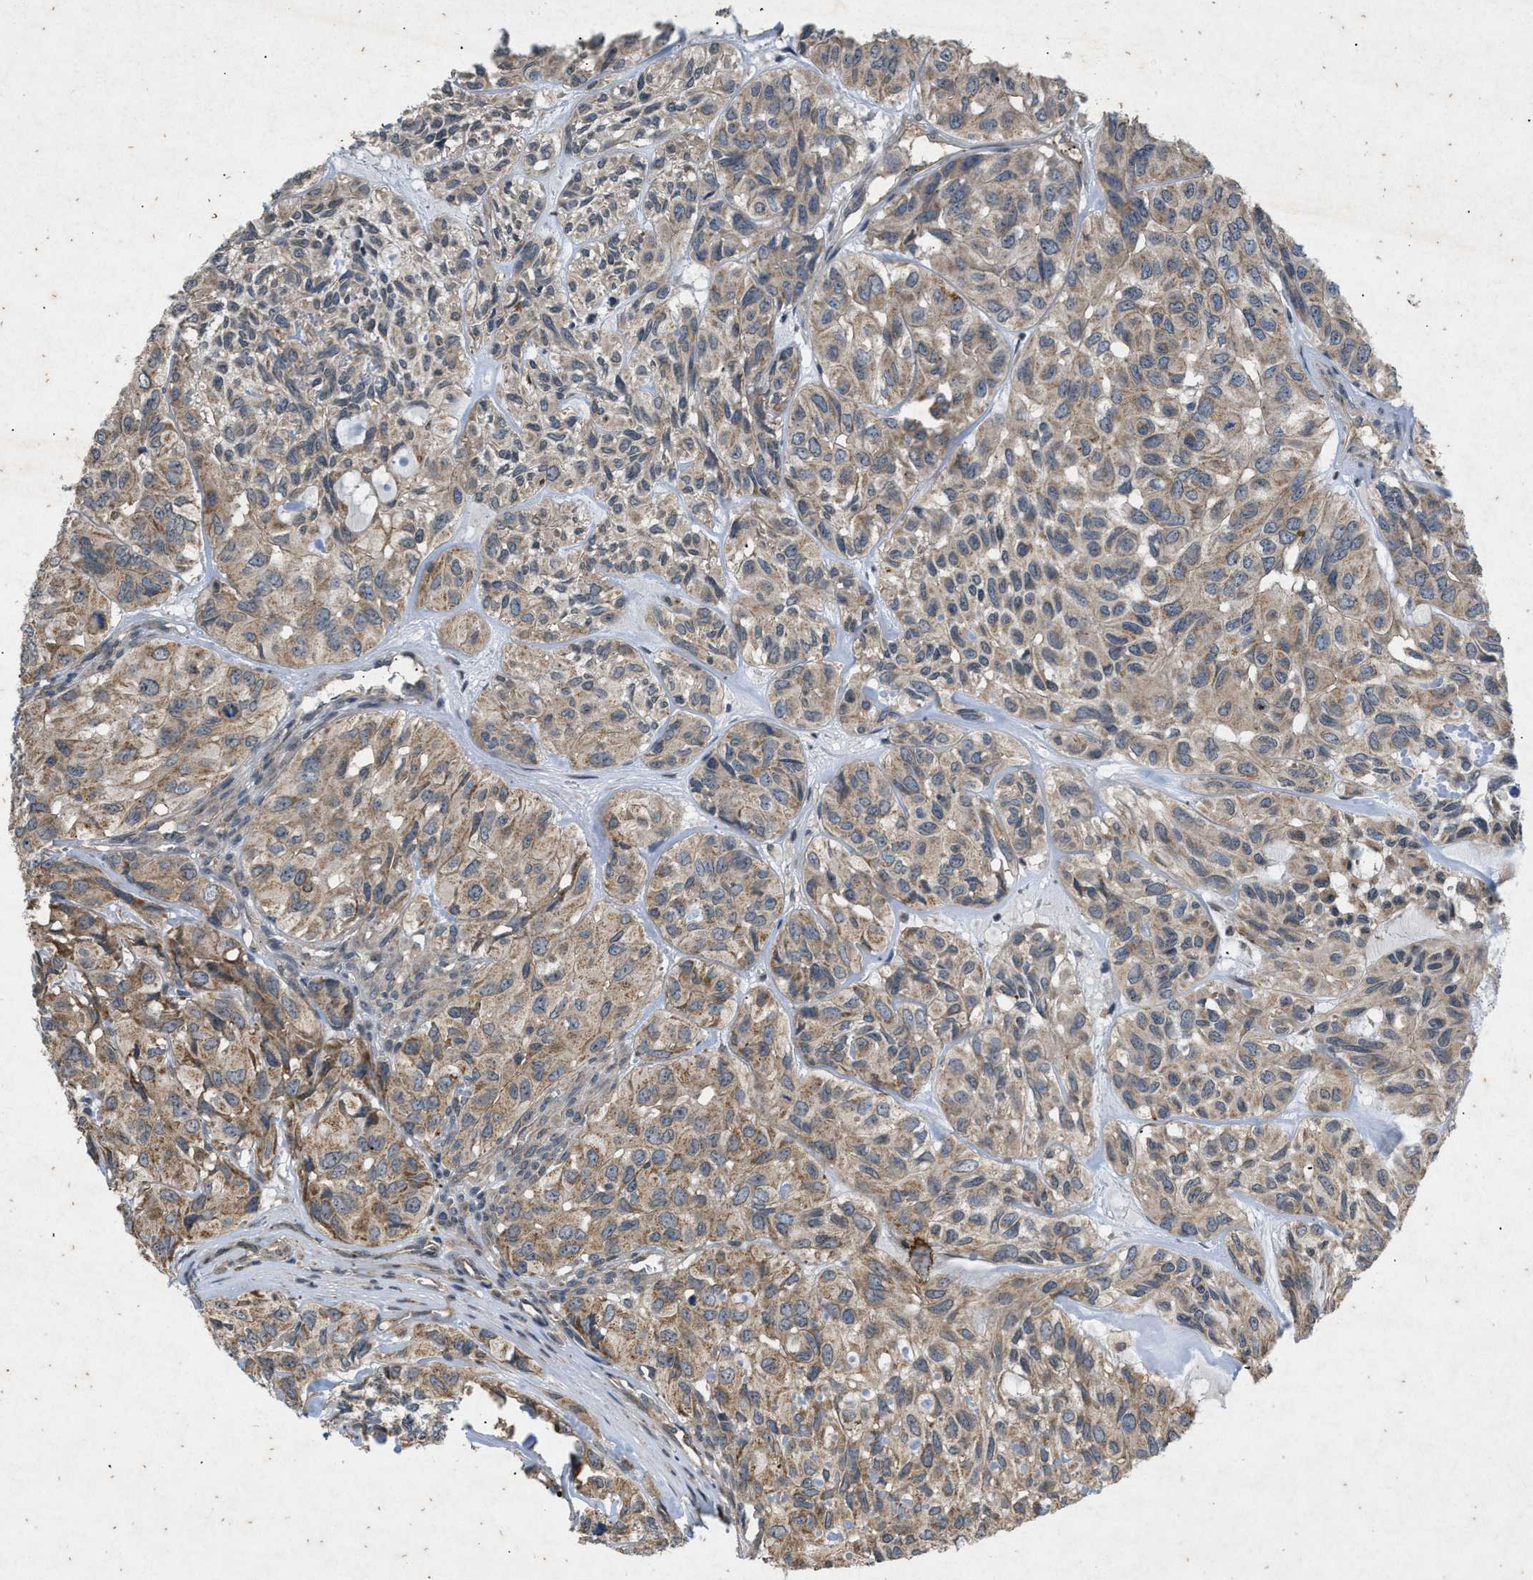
{"staining": {"intensity": "moderate", "quantity": ">75%", "location": "cytoplasmic/membranous"}, "tissue": "head and neck cancer", "cell_type": "Tumor cells", "image_type": "cancer", "snomed": [{"axis": "morphology", "description": "Adenocarcinoma, NOS"}, {"axis": "topography", "description": "Salivary gland, NOS"}, {"axis": "topography", "description": "Head-Neck"}], "caption": "Protein staining of head and neck cancer tissue demonstrates moderate cytoplasmic/membranous positivity in approximately >75% of tumor cells.", "gene": "PRKG2", "patient": {"sex": "female", "age": 76}}